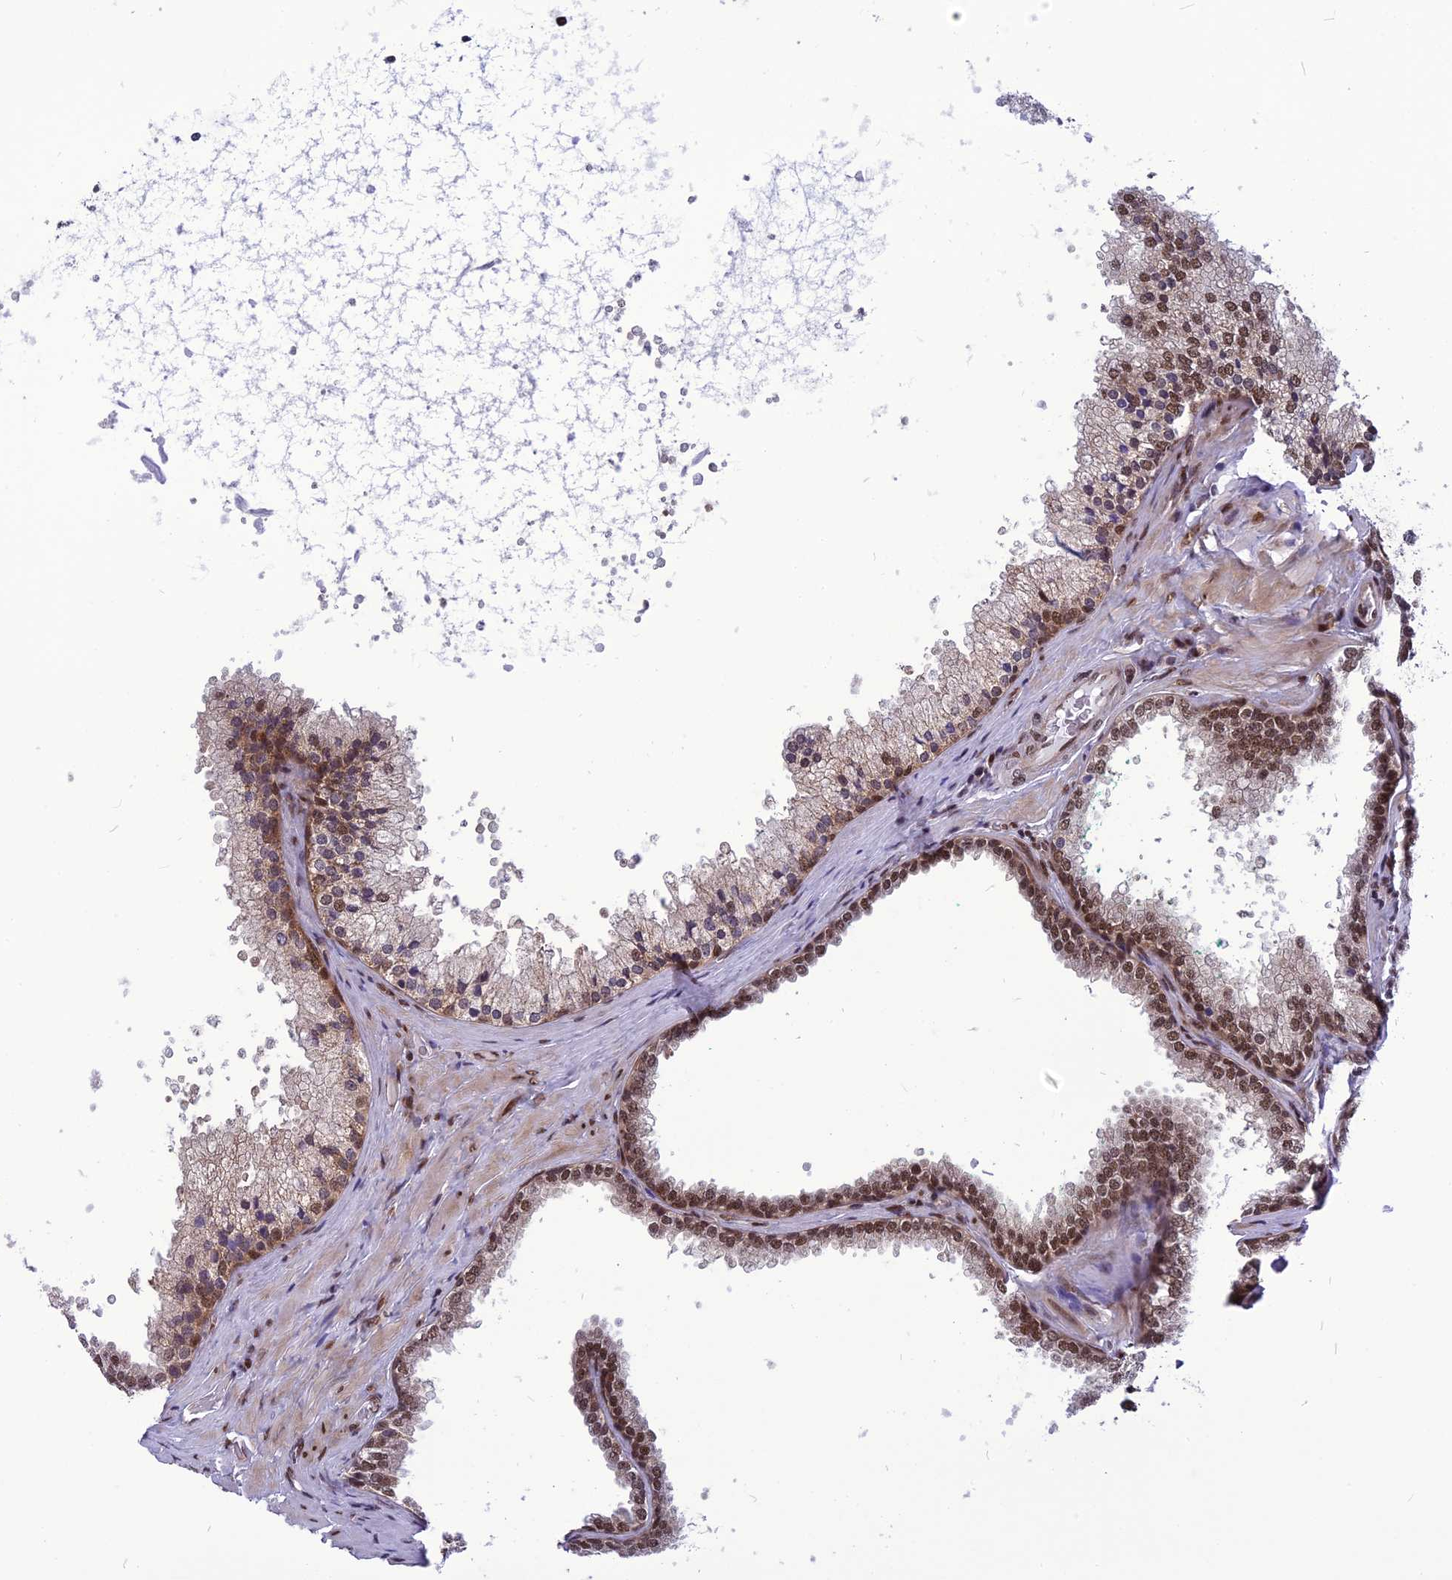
{"staining": {"intensity": "moderate", "quantity": ">75%", "location": "nuclear"}, "tissue": "prostate", "cell_type": "Glandular cells", "image_type": "normal", "snomed": [{"axis": "morphology", "description": "Normal tissue, NOS"}, {"axis": "topography", "description": "Prostate"}], "caption": "Immunohistochemical staining of normal human prostate exhibits >75% levels of moderate nuclear protein positivity in approximately >75% of glandular cells.", "gene": "RTRAF", "patient": {"sex": "male", "age": 60}}